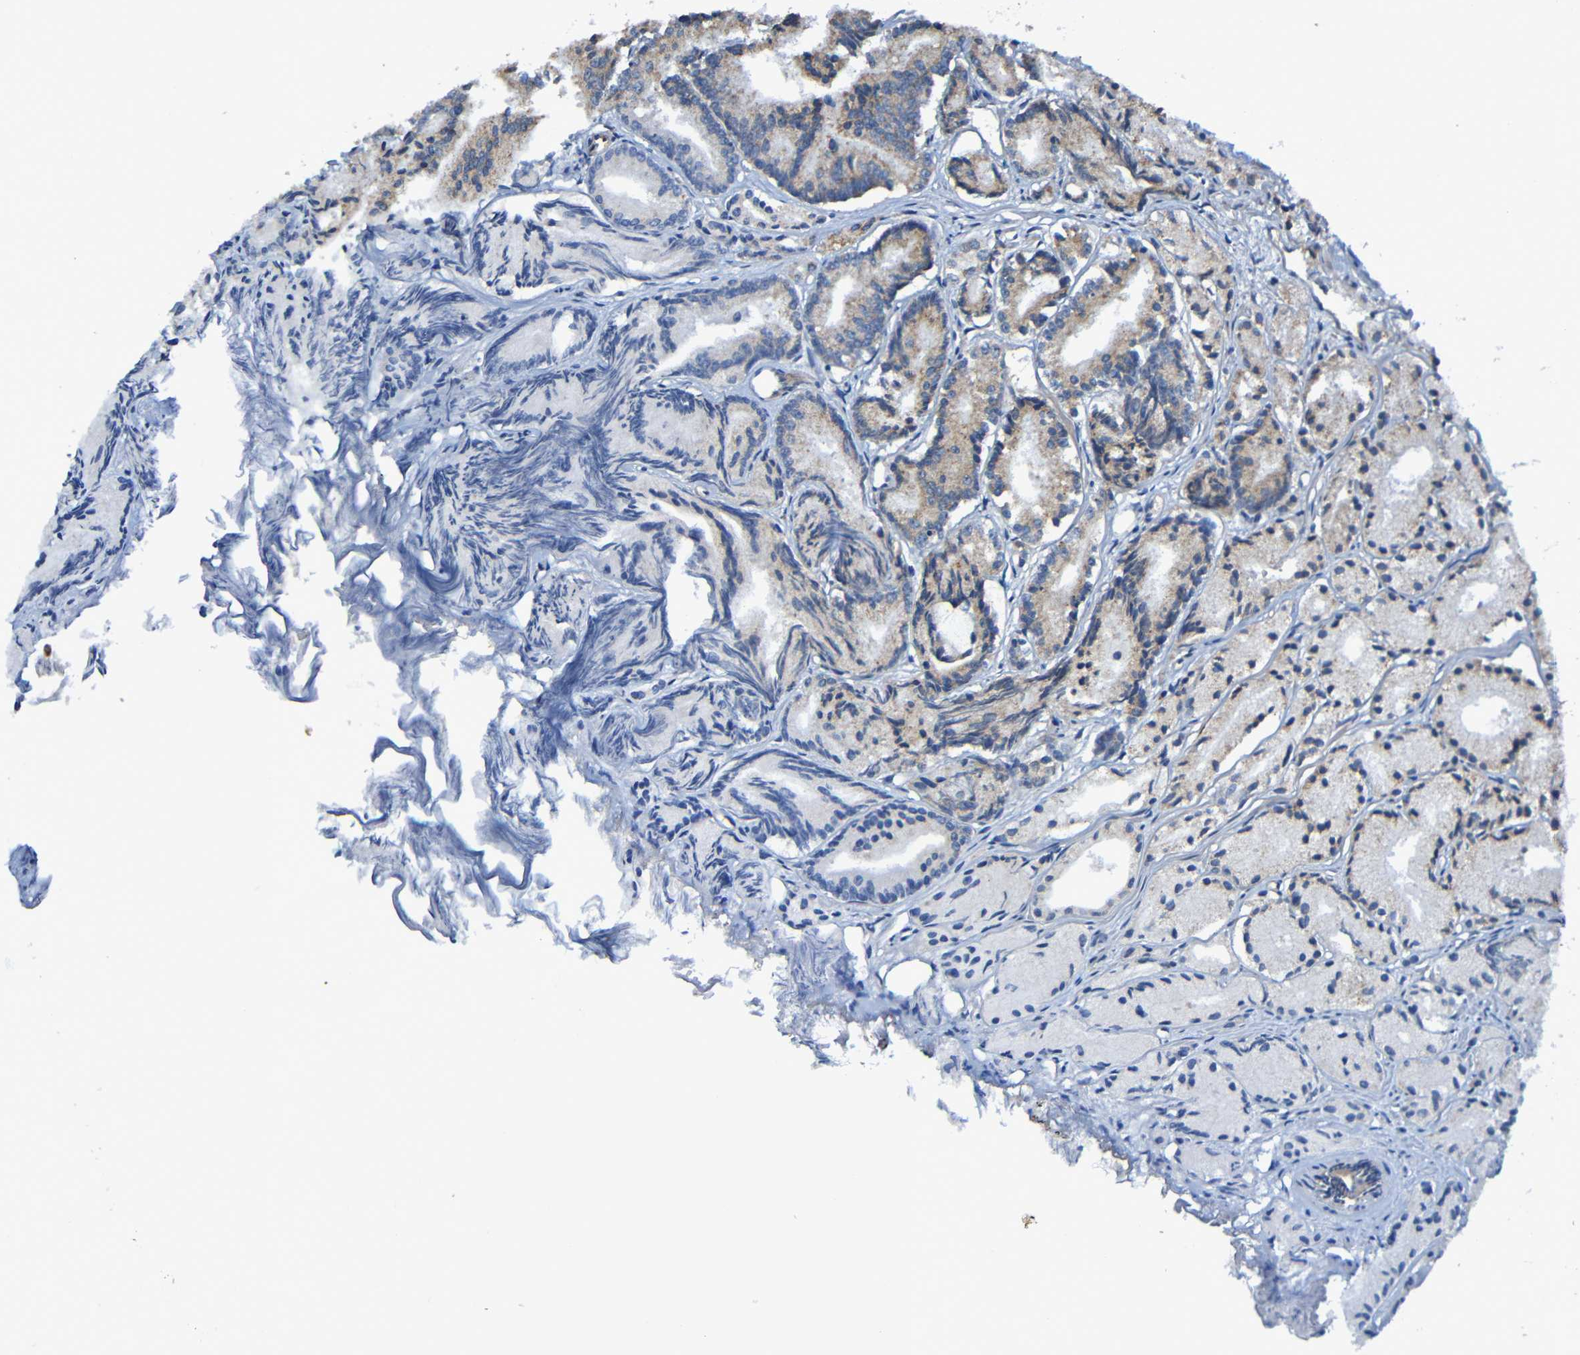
{"staining": {"intensity": "weak", "quantity": "25%-75%", "location": "cytoplasmic/membranous"}, "tissue": "prostate cancer", "cell_type": "Tumor cells", "image_type": "cancer", "snomed": [{"axis": "morphology", "description": "Adenocarcinoma, Low grade"}, {"axis": "topography", "description": "Prostate"}], "caption": "IHC of human low-grade adenocarcinoma (prostate) exhibits low levels of weak cytoplasmic/membranous expression in about 25%-75% of tumor cells.", "gene": "ADAM15", "patient": {"sex": "male", "age": 72}}